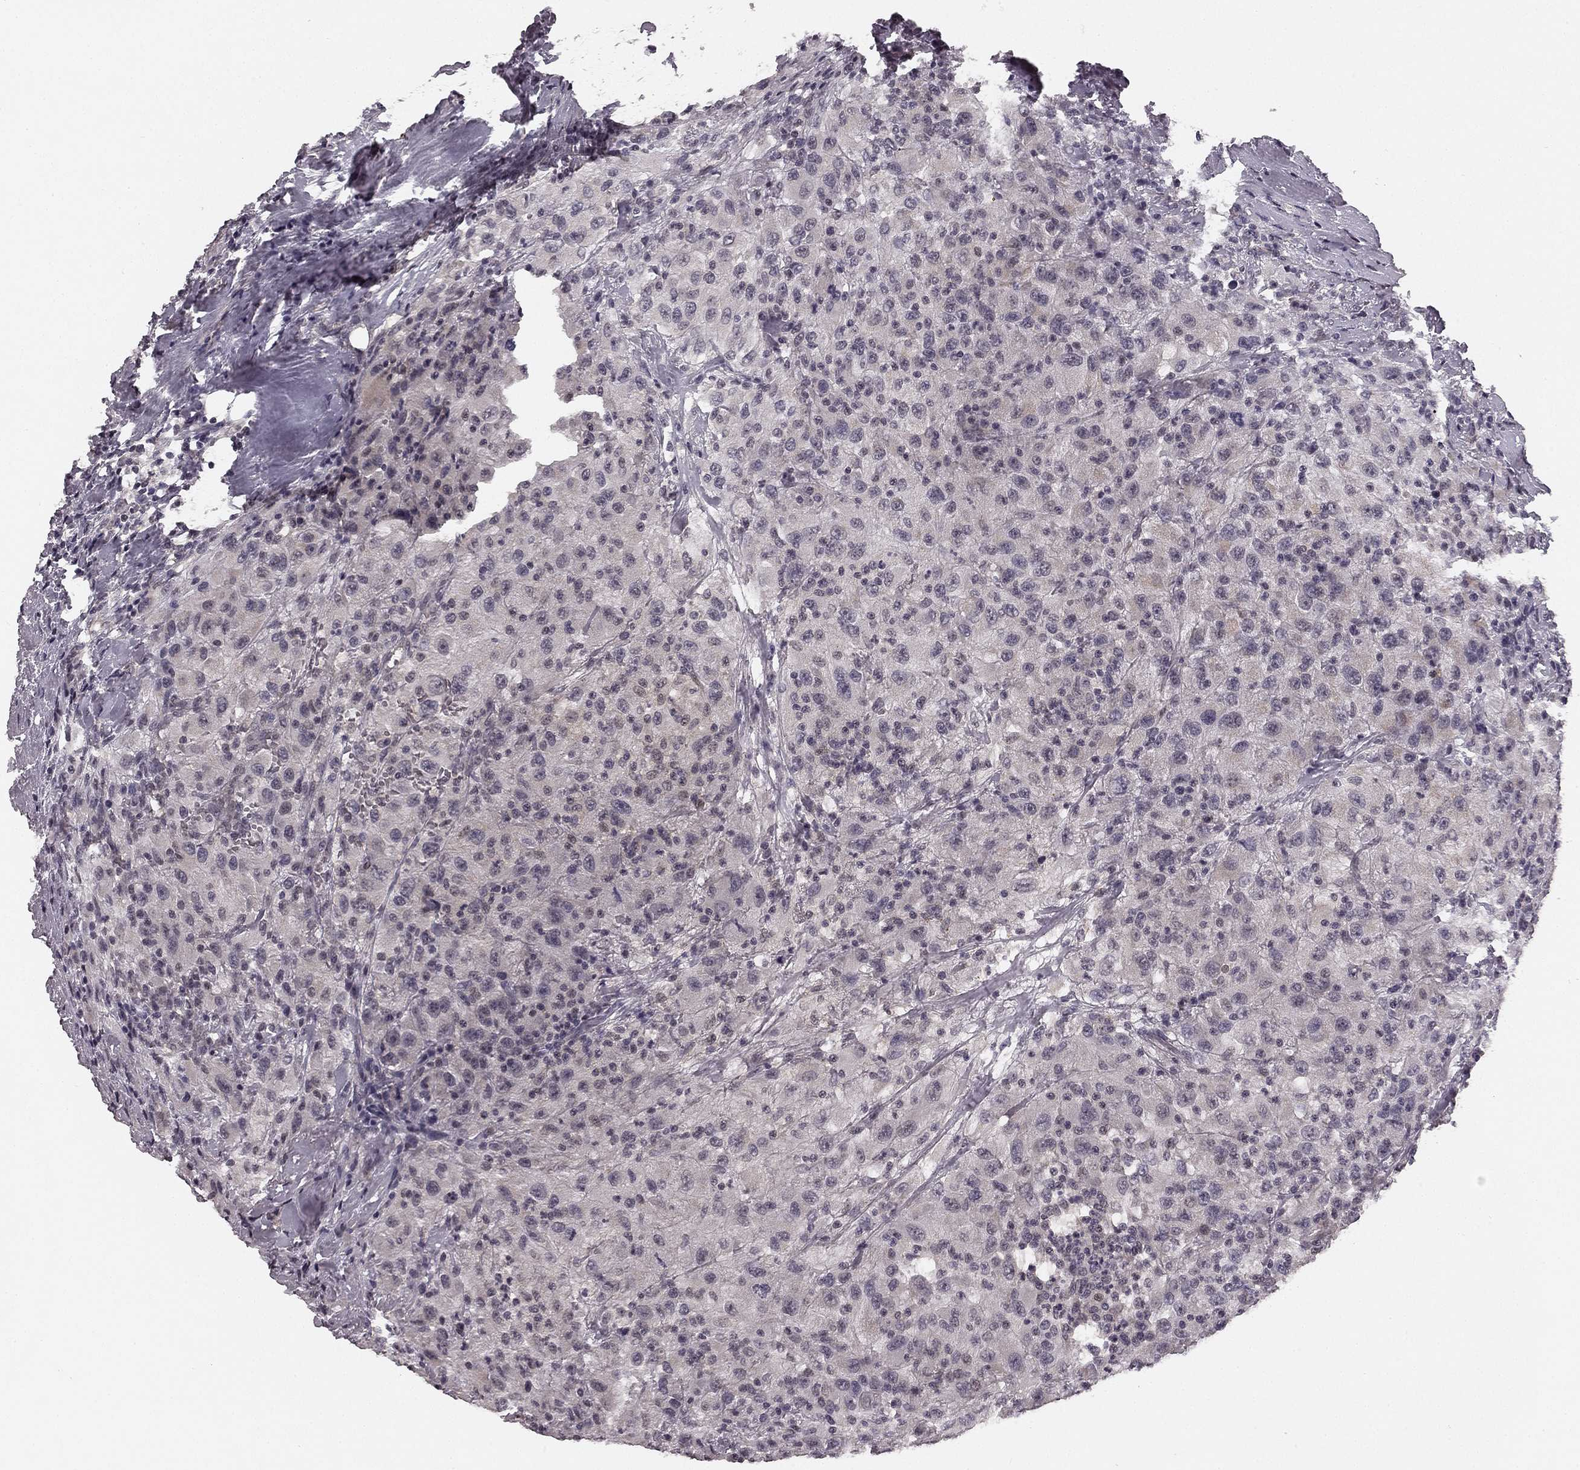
{"staining": {"intensity": "negative", "quantity": "none", "location": "none"}, "tissue": "renal cancer", "cell_type": "Tumor cells", "image_type": "cancer", "snomed": [{"axis": "morphology", "description": "Adenocarcinoma, NOS"}, {"axis": "topography", "description": "Kidney"}], "caption": "Protein analysis of adenocarcinoma (renal) reveals no significant staining in tumor cells.", "gene": "HCN4", "patient": {"sex": "female", "age": 67}}